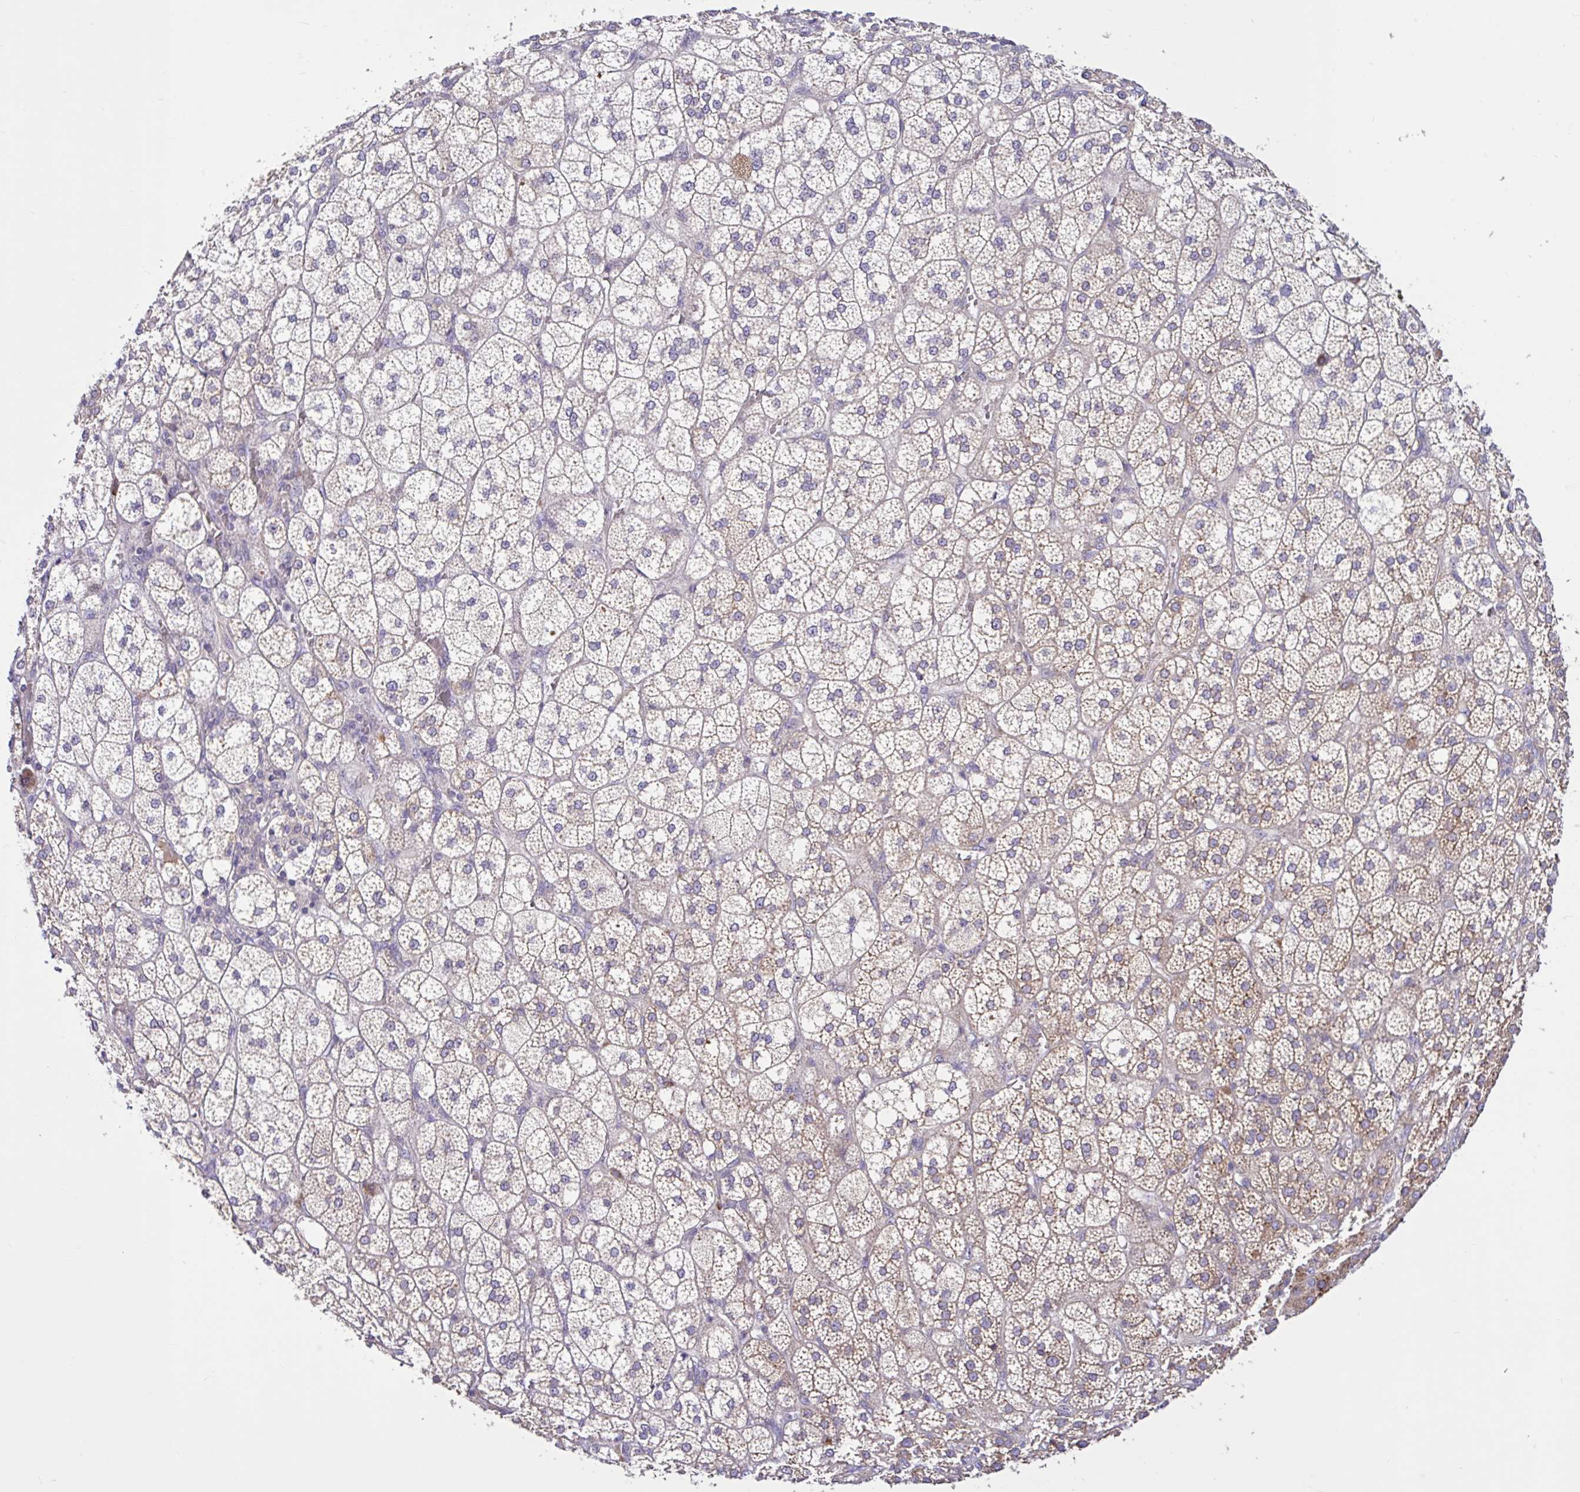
{"staining": {"intensity": "moderate", "quantity": "25%-75%", "location": "cytoplasmic/membranous"}, "tissue": "adrenal gland", "cell_type": "Glandular cells", "image_type": "normal", "snomed": [{"axis": "morphology", "description": "Normal tissue, NOS"}, {"axis": "topography", "description": "Adrenal gland"}], "caption": "A high-resolution histopathology image shows immunohistochemistry (IHC) staining of unremarkable adrenal gland, which reveals moderate cytoplasmic/membranous expression in approximately 25%-75% of glandular cells.", "gene": "LARS1", "patient": {"sex": "female", "age": 60}}